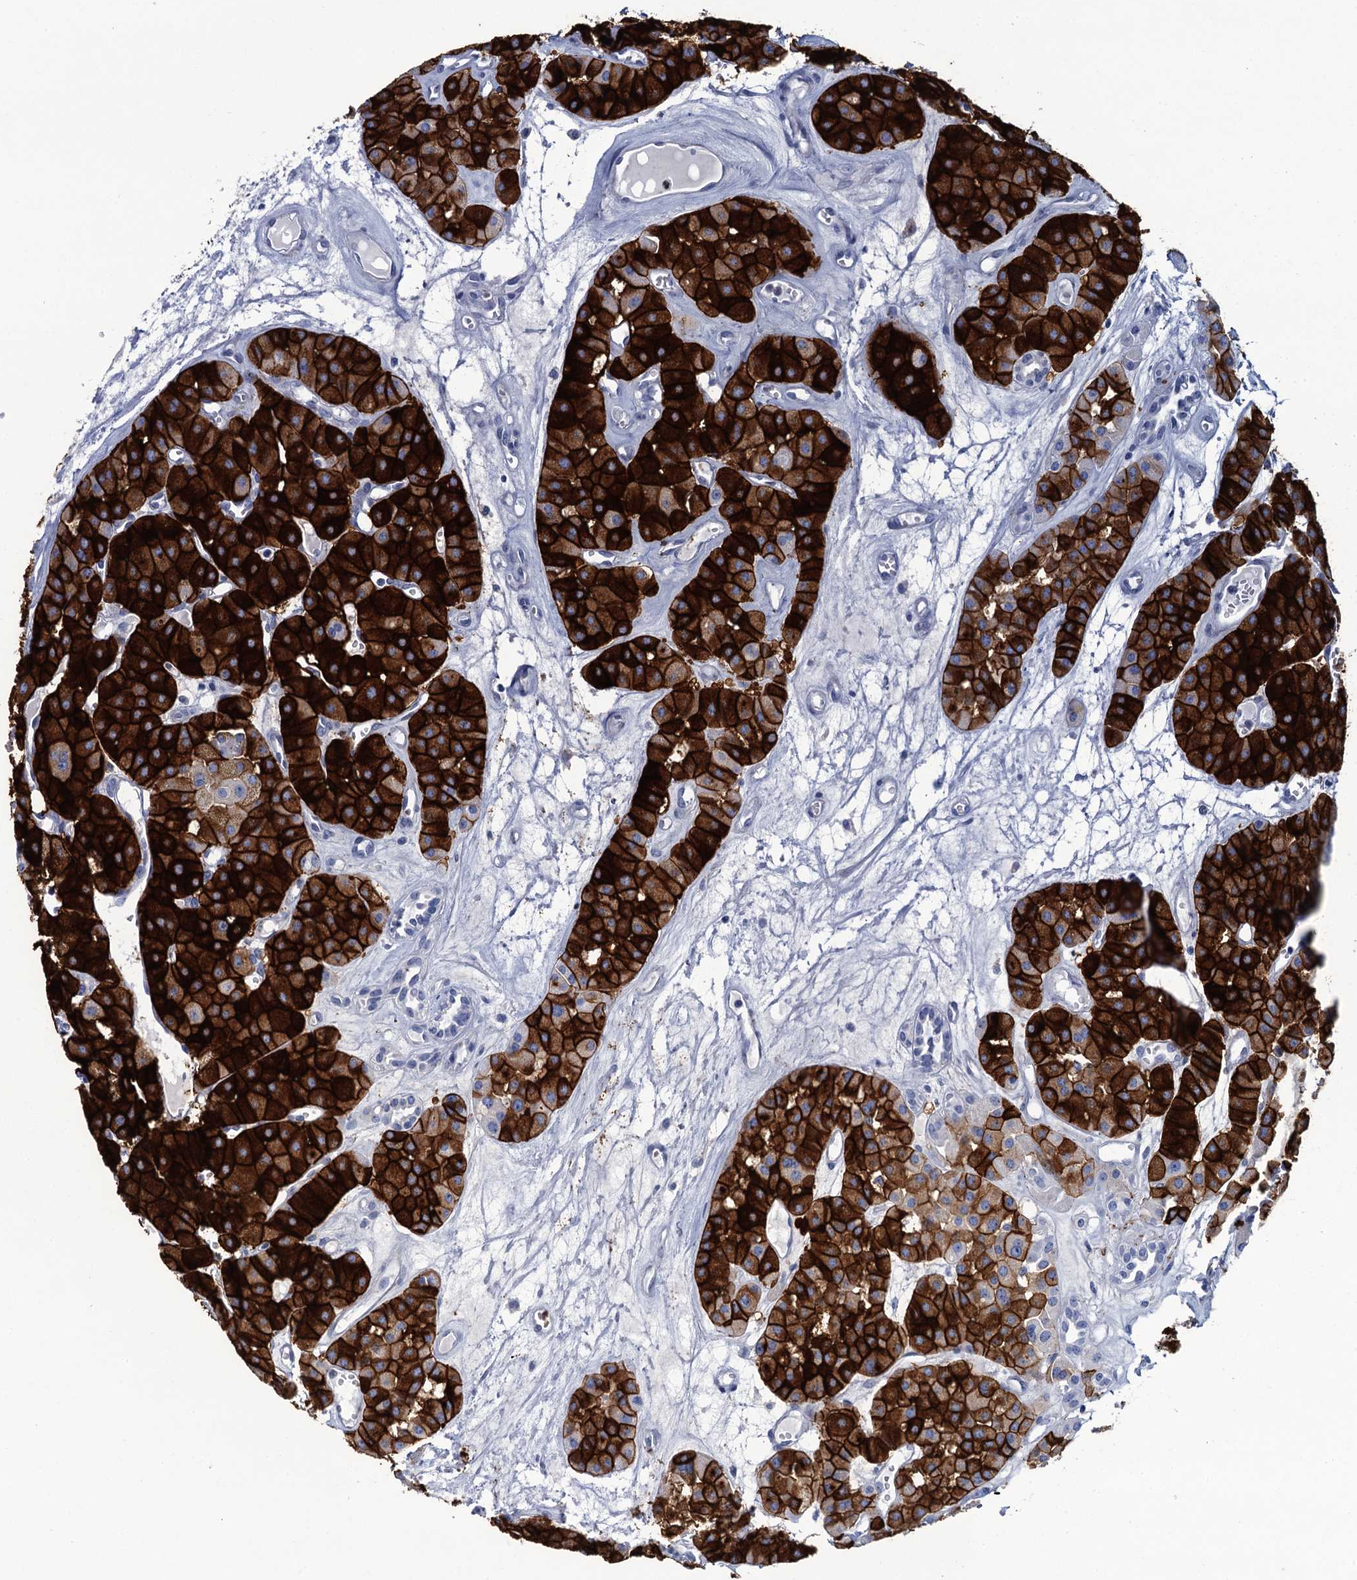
{"staining": {"intensity": "strong", "quantity": ">75%", "location": "cytoplasmic/membranous"}, "tissue": "renal cancer", "cell_type": "Tumor cells", "image_type": "cancer", "snomed": [{"axis": "morphology", "description": "Carcinoma, NOS"}, {"axis": "topography", "description": "Kidney"}], "caption": "IHC of renal cancer demonstrates high levels of strong cytoplasmic/membranous positivity in about >75% of tumor cells. Using DAB (3,3'-diaminobenzidine) (brown) and hematoxylin (blue) stains, captured at high magnification using brightfield microscopy.", "gene": "RHCG", "patient": {"sex": "female", "age": 75}}